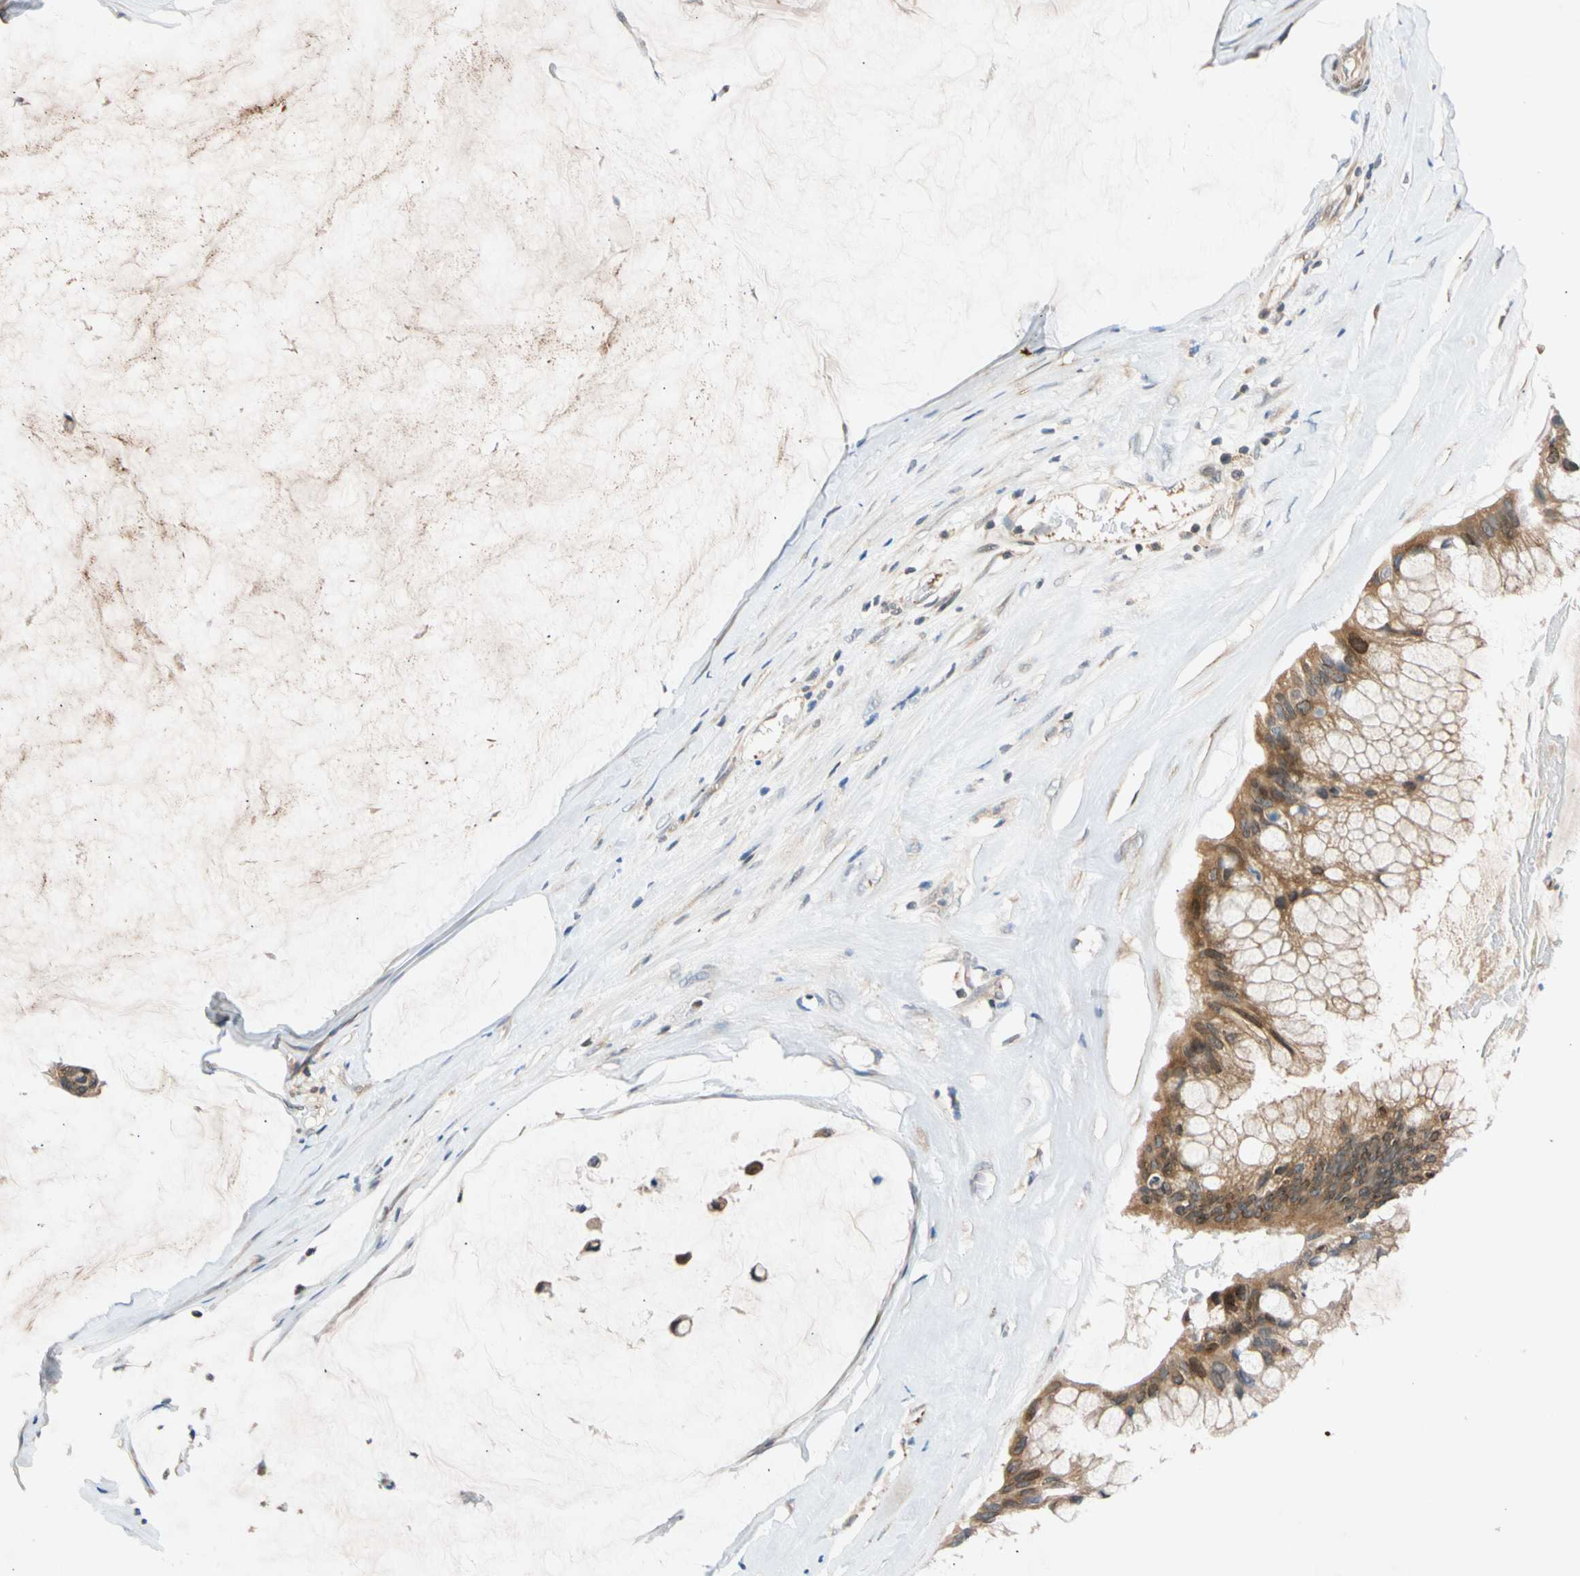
{"staining": {"intensity": "moderate", "quantity": ">75%", "location": "cytoplasmic/membranous"}, "tissue": "ovarian cancer", "cell_type": "Tumor cells", "image_type": "cancer", "snomed": [{"axis": "morphology", "description": "Cystadenocarcinoma, mucinous, NOS"}, {"axis": "topography", "description": "Ovary"}], "caption": "Tumor cells show medium levels of moderate cytoplasmic/membranous staining in approximately >75% of cells in ovarian cancer (mucinous cystadenocarcinoma). (Brightfield microscopy of DAB IHC at high magnification).", "gene": "CNST", "patient": {"sex": "female", "age": 39}}